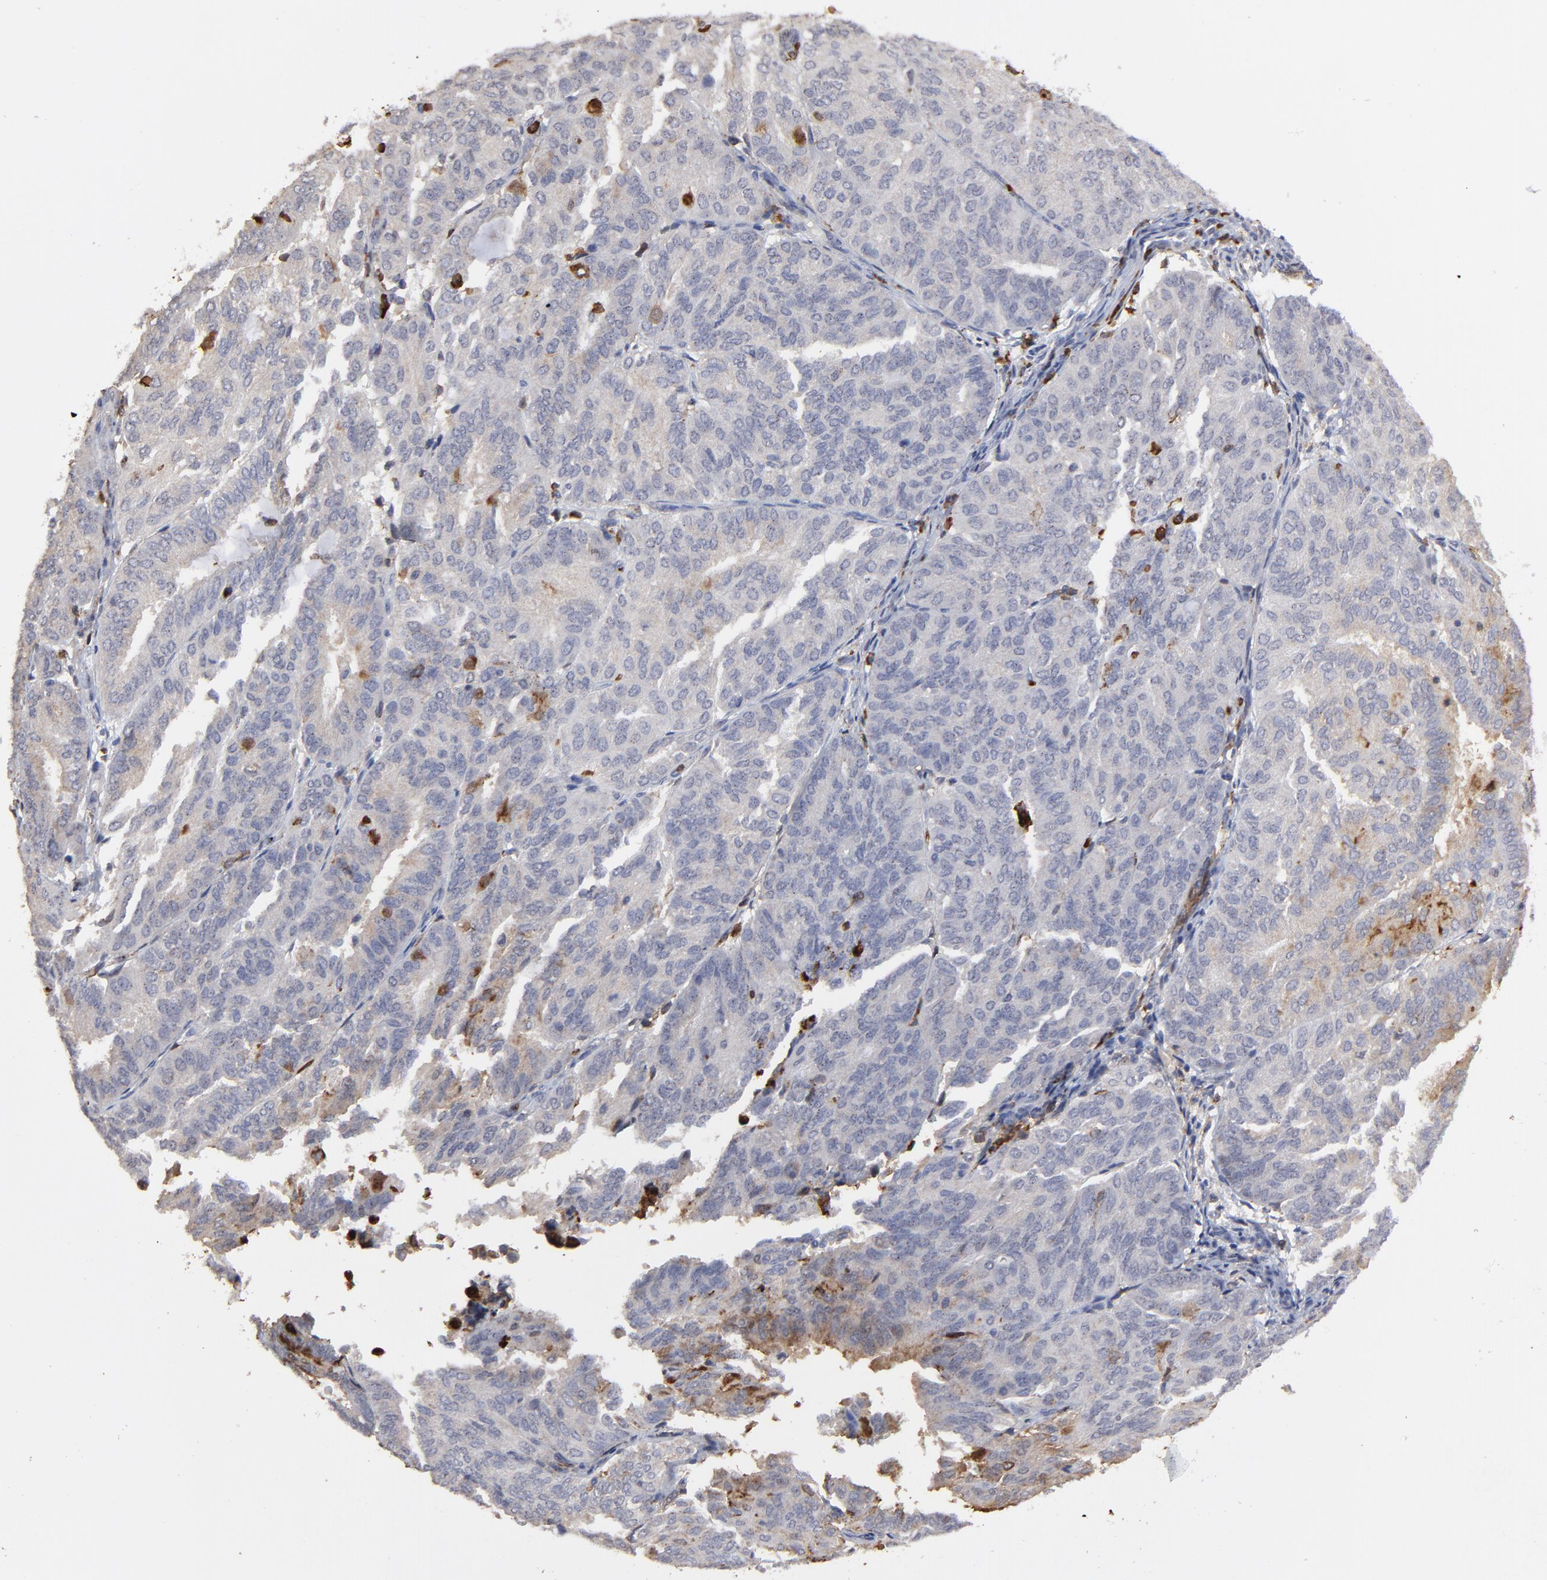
{"staining": {"intensity": "weak", "quantity": "<25%", "location": "cytoplasmic/membranous"}, "tissue": "endometrial cancer", "cell_type": "Tumor cells", "image_type": "cancer", "snomed": [{"axis": "morphology", "description": "Adenocarcinoma, NOS"}, {"axis": "topography", "description": "Endometrium"}], "caption": "This is a micrograph of immunohistochemistry staining of endometrial adenocarcinoma, which shows no positivity in tumor cells.", "gene": "SLC6A14", "patient": {"sex": "female", "age": 59}}